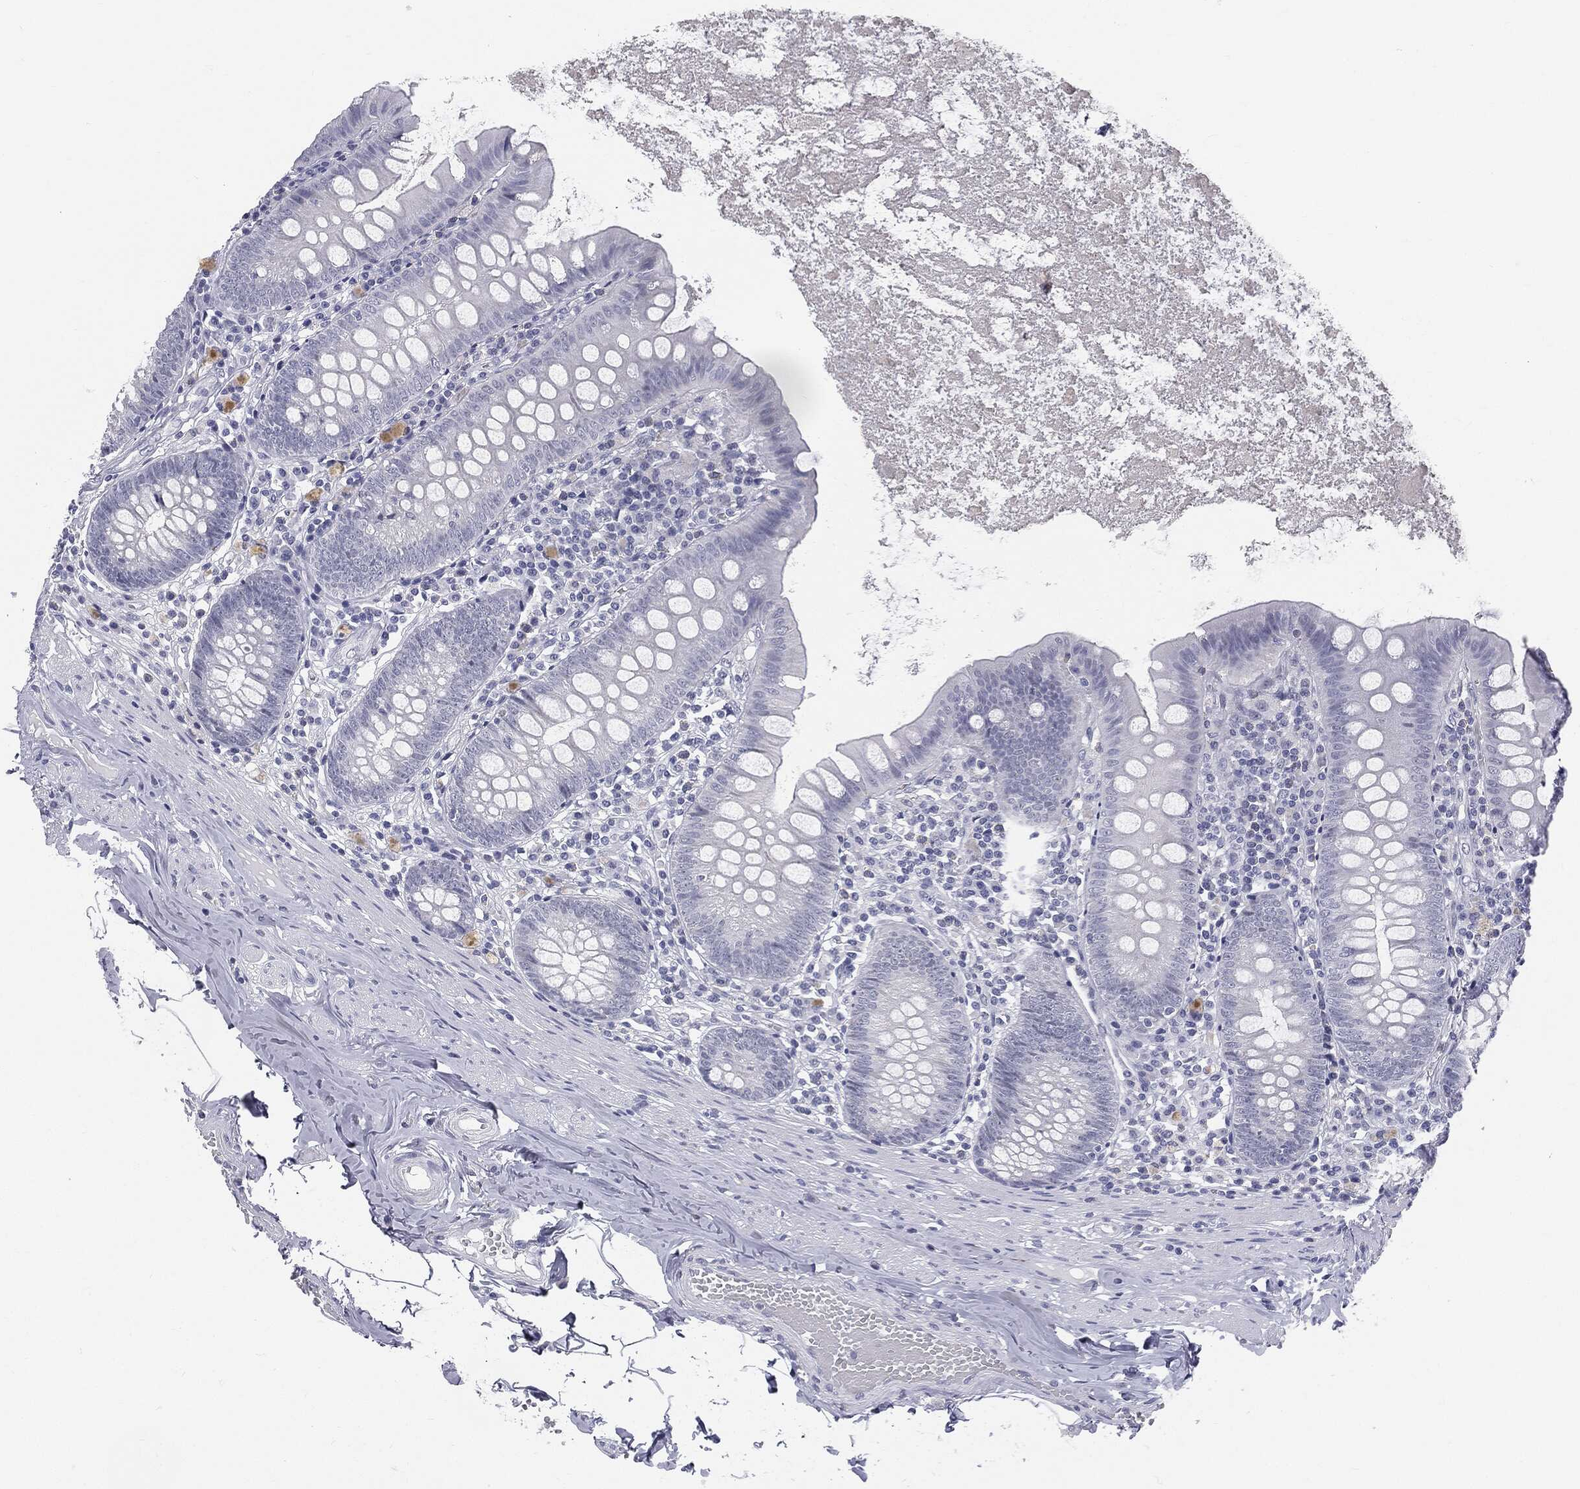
{"staining": {"intensity": "negative", "quantity": "none", "location": "none"}, "tissue": "appendix", "cell_type": "Glandular cells", "image_type": "normal", "snomed": [{"axis": "morphology", "description": "Normal tissue, NOS"}, {"axis": "topography", "description": "Appendix"}], "caption": "Photomicrograph shows no protein expression in glandular cells of unremarkable appendix.", "gene": "MLLT10", "patient": {"sex": "female", "age": 82}}